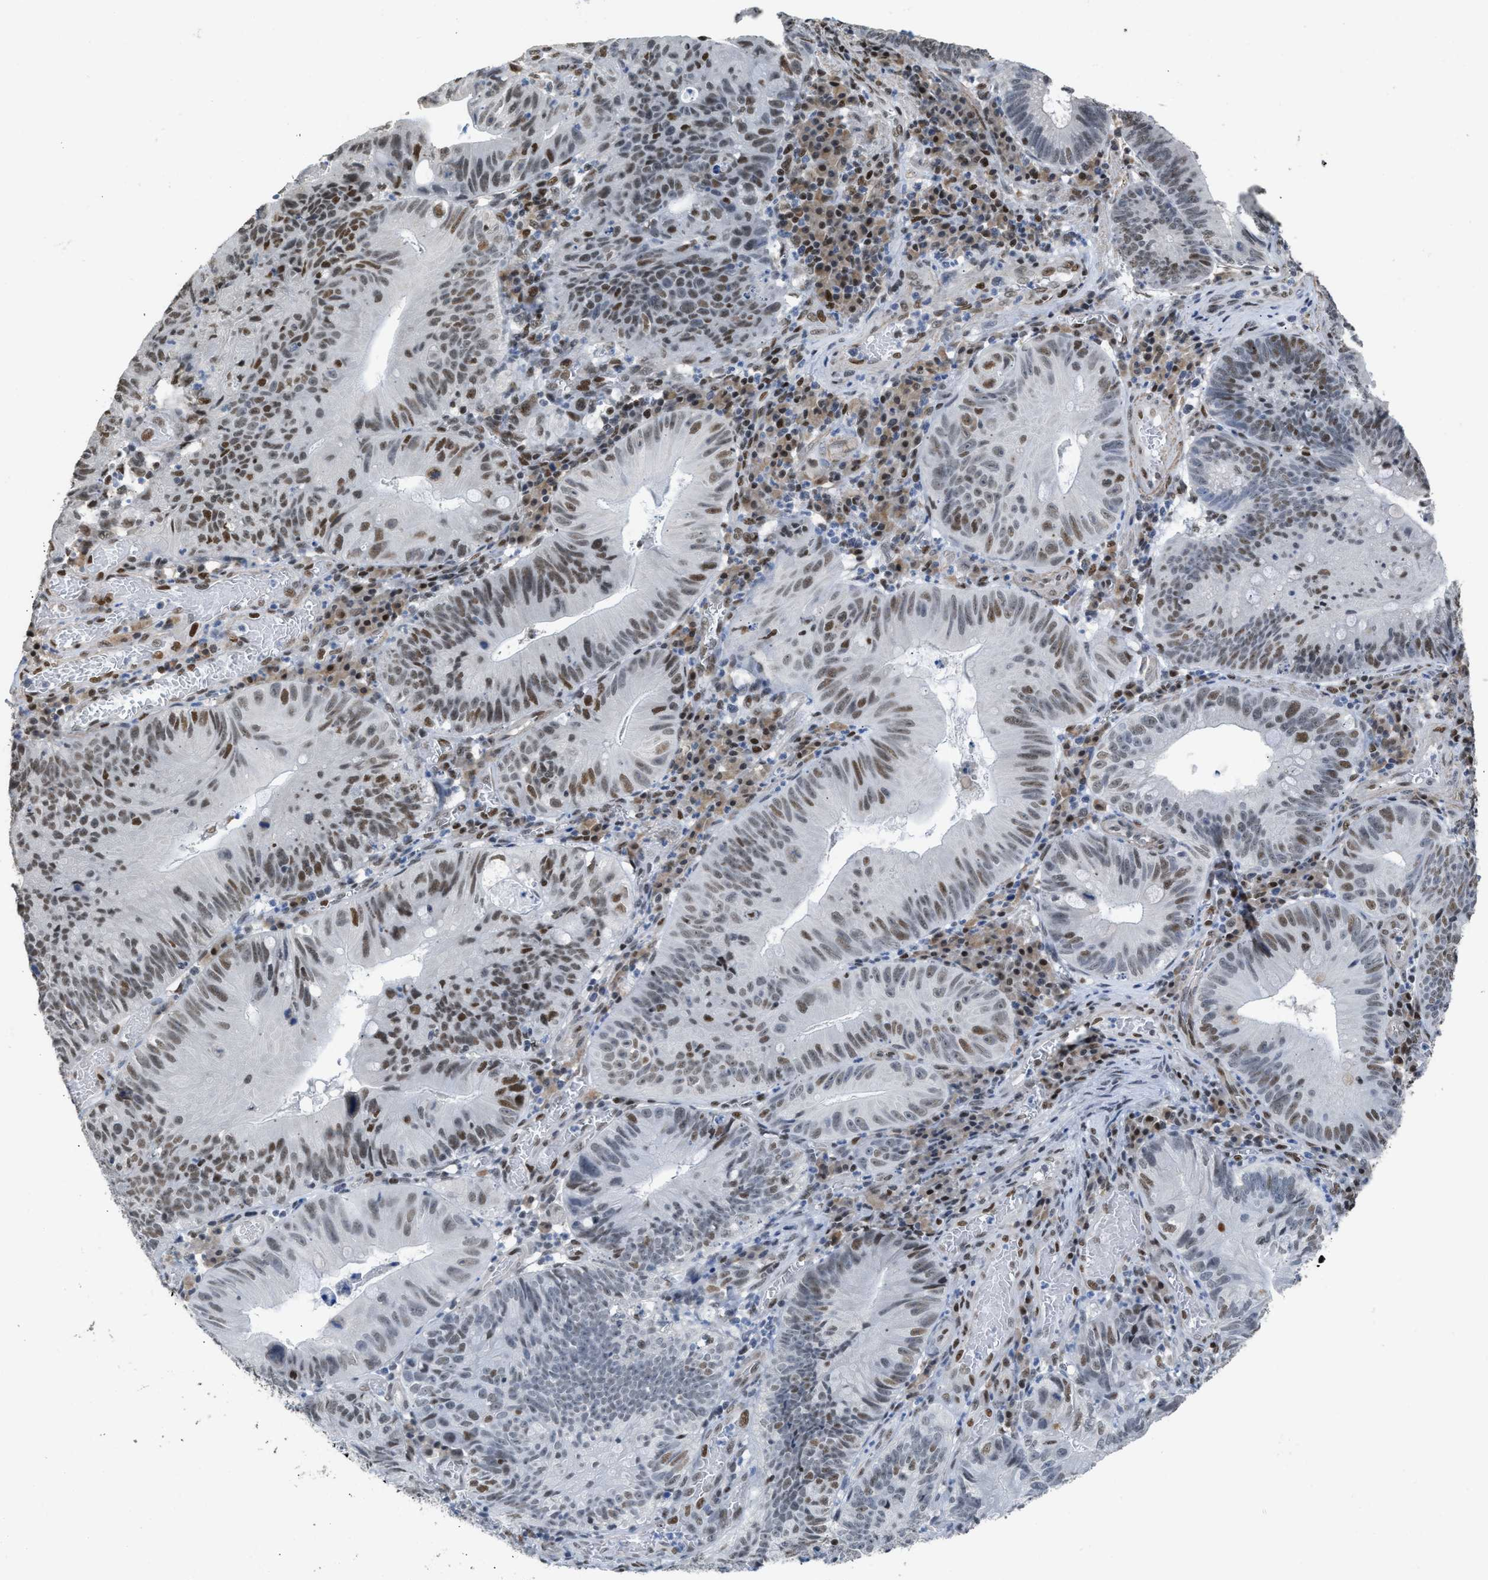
{"staining": {"intensity": "strong", "quantity": "25%-75%", "location": "nuclear"}, "tissue": "stomach cancer", "cell_type": "Tumor cells", "image_type": "cancer", "snomed": [{"axis": "morphology", "description": "Adenocarcinoma, NOS"}, {"axis": "topography", "description": "Stomach"}], "caption": "This image displays stomach cancer stained with immunohistochemistry (IHC) to label a protein in brown. The nuclear of tumor cells show strong positivity for the protein. Nuclei are counter-stained blue.", "gene": "SCAF4", "patient": {"sex": "male", "age": 59}}